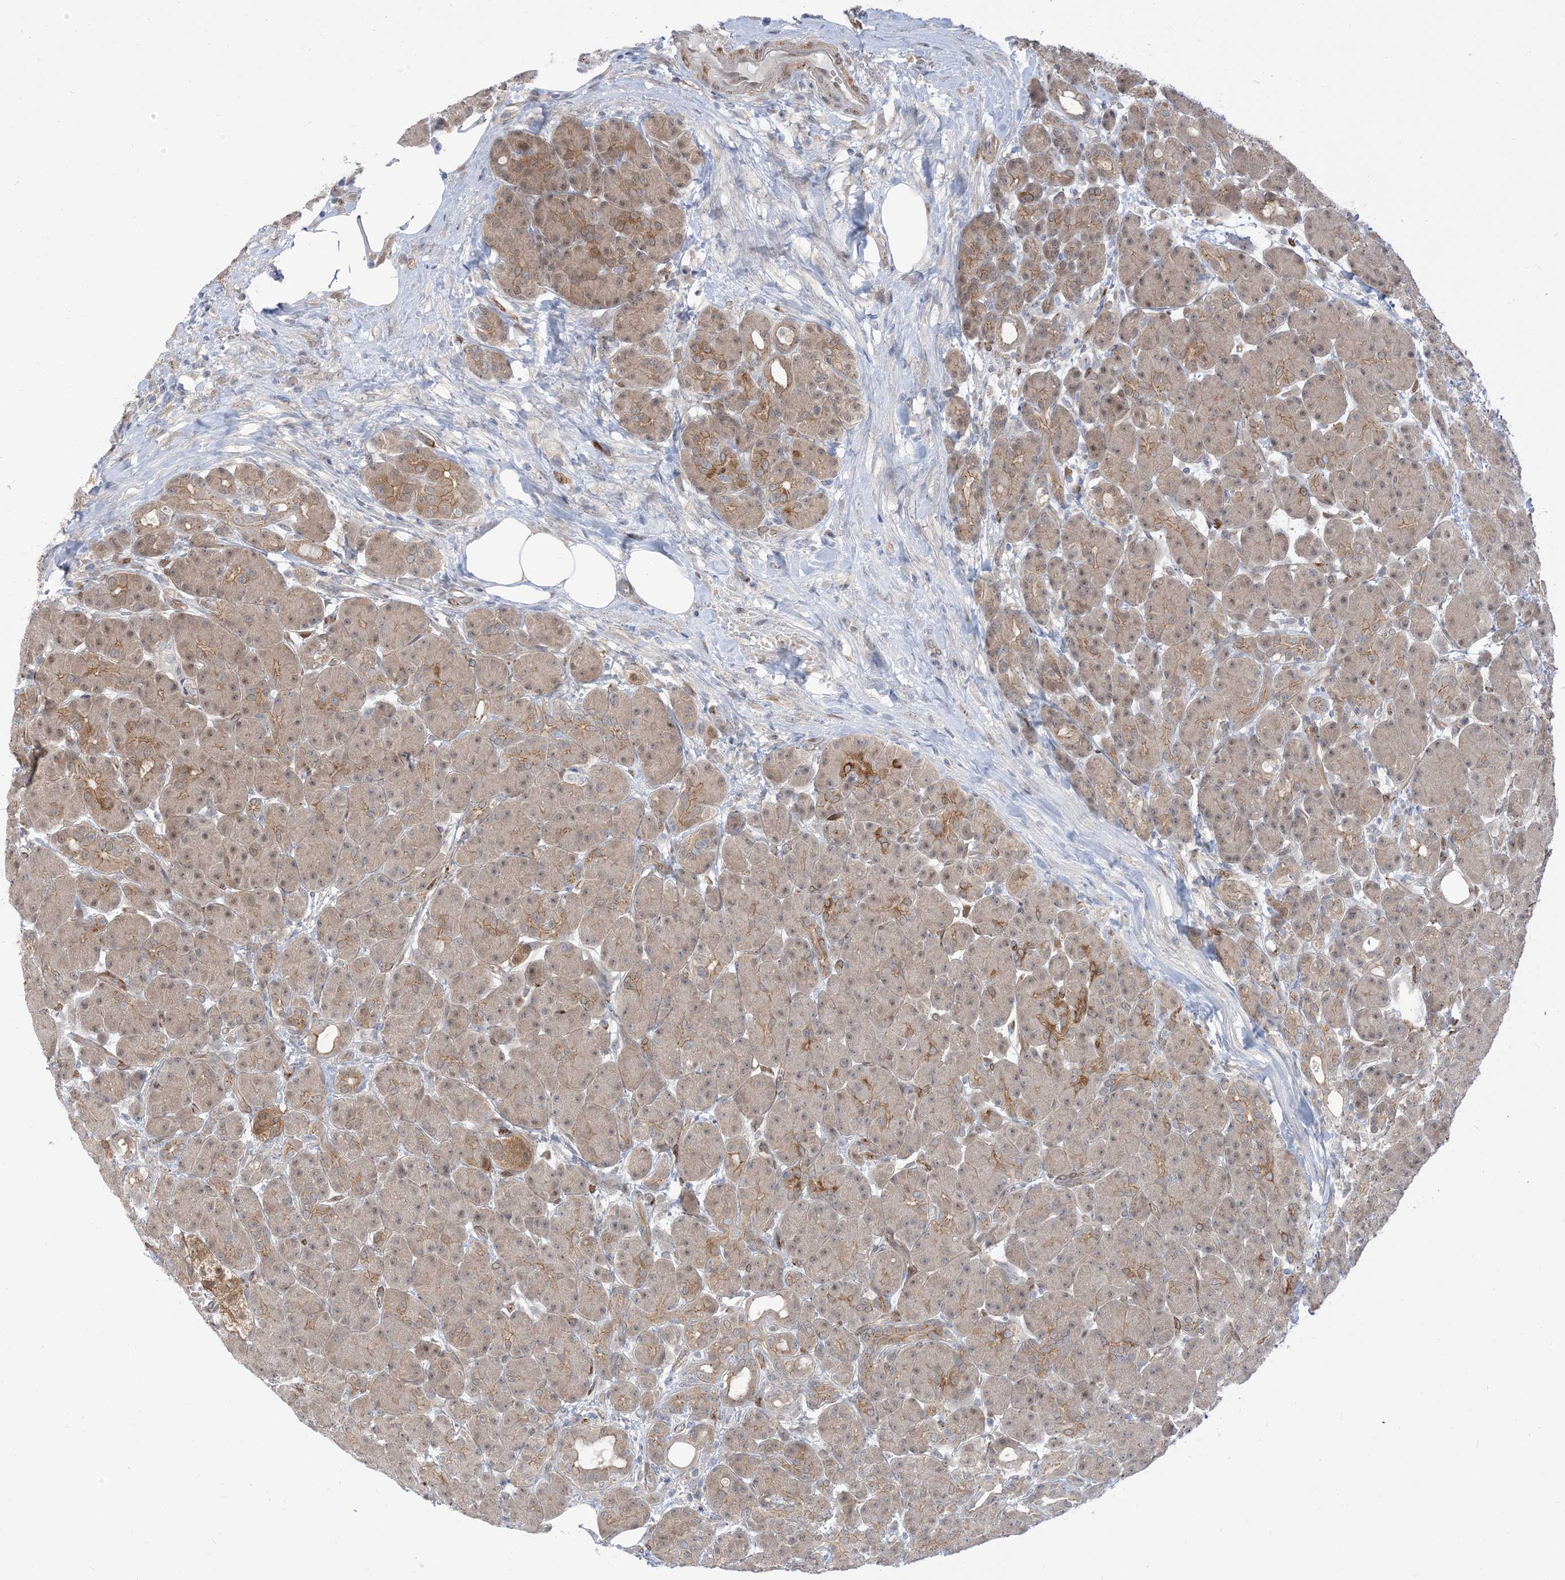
{"staining": {"intensity": "moderate", "quantity": "<25%", "location": "cytoplasmic/membranous"}, "tissue": "pancreas", "cell_type": "Exocrine glandular cells", "image_type": "normal", "snomed": [{"axis": "morphology", "description": "Normal tissue, NOS"}, {"axis": "topography", "description": "Pancreas"}], "caption": "Immunohistochemistry of unremarkable pancreas exhibits low levels of moderate cytoplasmic/membranous expression in approximately <25% of exocrine glandular cells.", "gene": "RIN1", "patient": {"sex": "male", "age": 63}}